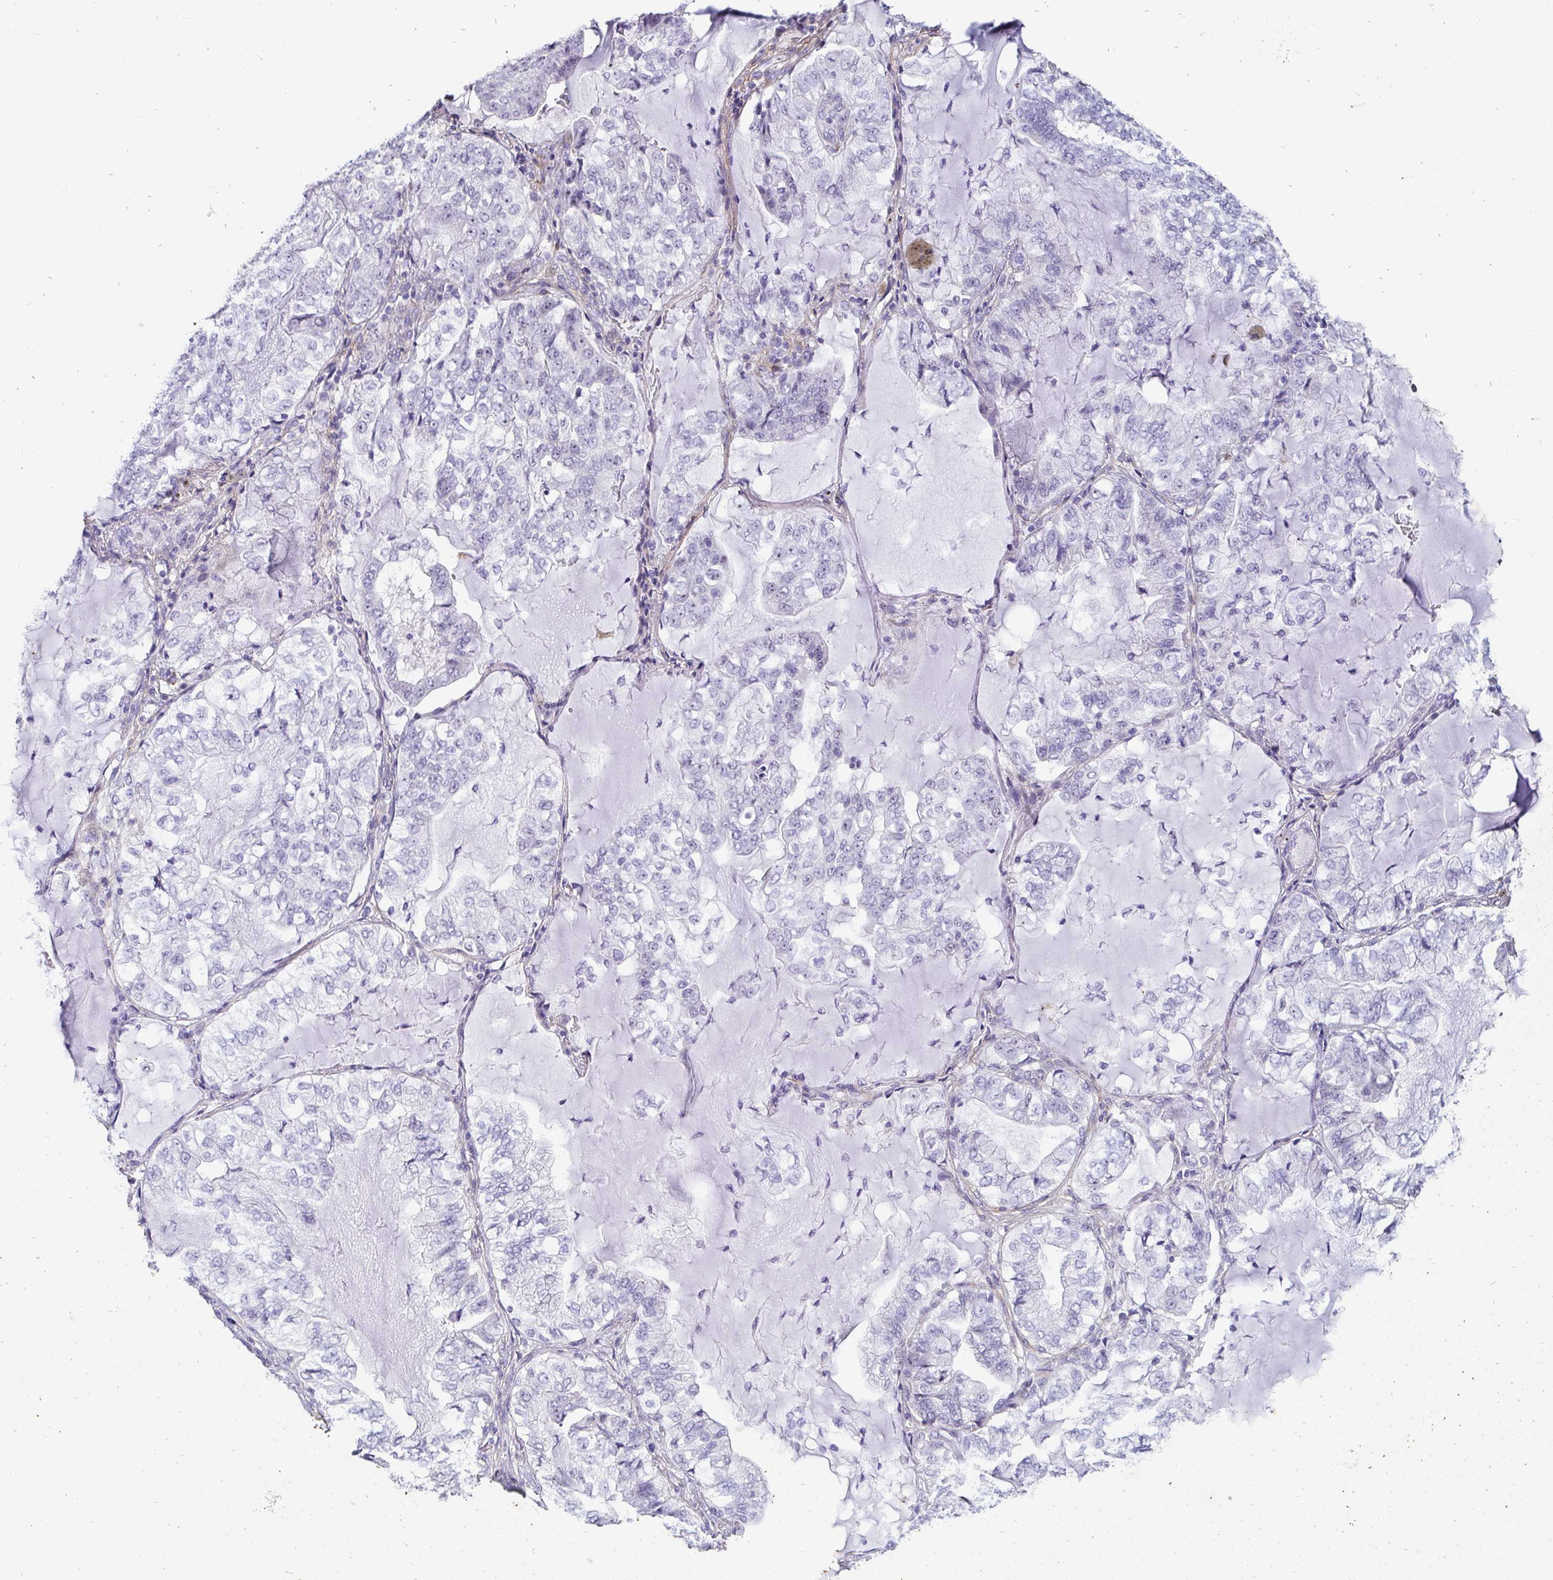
{"staining": {"intensity": "negative", "quantity": "none", "location": "none"}, "tissue": "lung cancer", "cell_type": "Tumor cells", "image_type": "cancer", "snomed": [{"axis": "morphology", "description": "Adenocarcinoma, NOS"}, {"axis": "topography", "description": "Lymph node"}, {"axis": "topography", "description": "Lung"}], "caption": "This photomicrograph is of lung cancer (adenocarcinoma) stained with immunohistochemistry (IHC) to label a protein in brown with the nuclei are counter-stained blue. There is no expression in tumor cells.", "gene": "LHFPL6", "patient": {"sex": "male", "age": 66}}